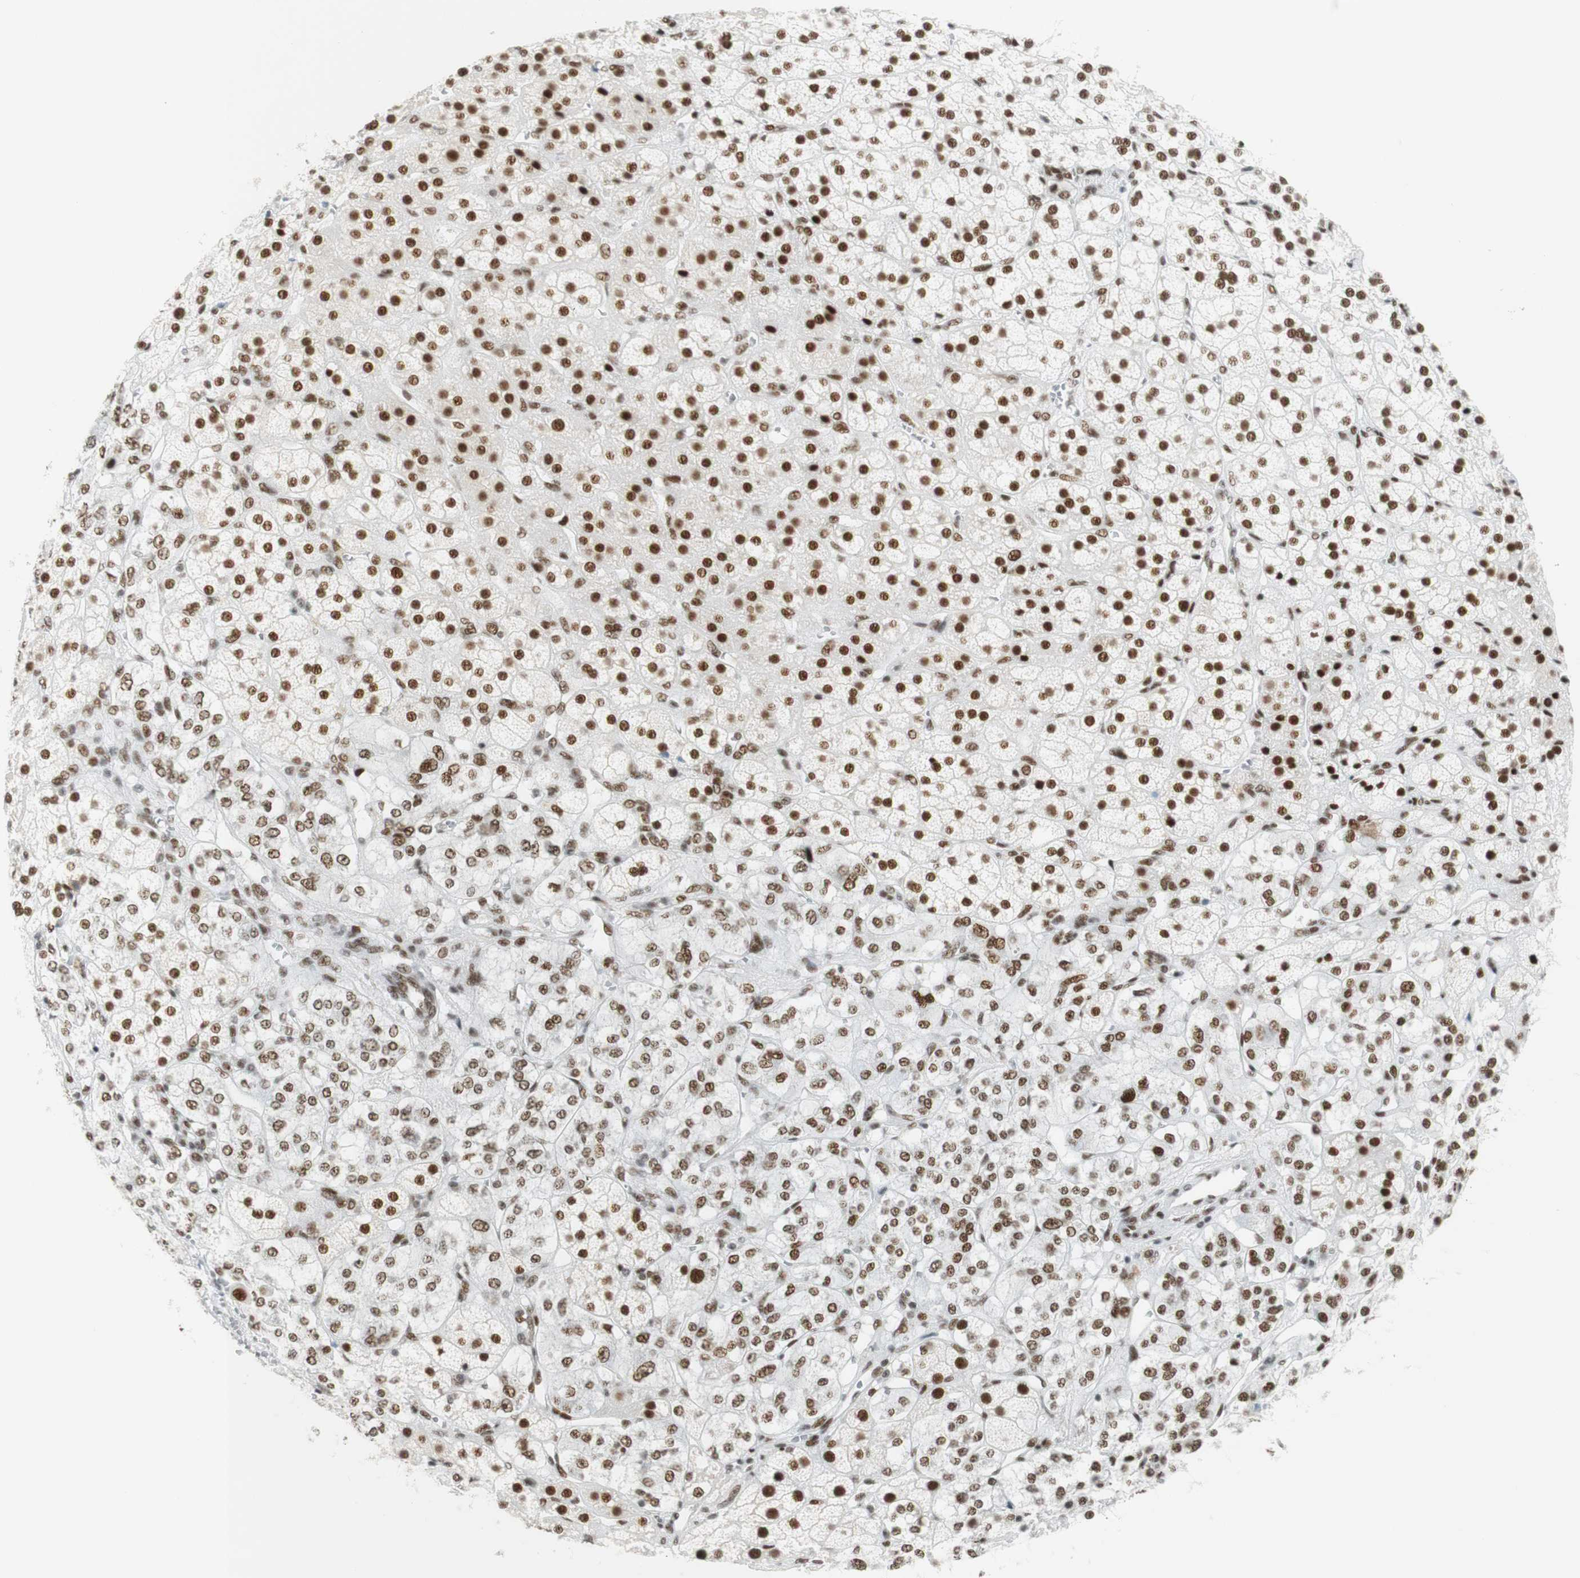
{"staining": {"intensity": "strong", "quantity": ">75%", "location": "nuclear"}, "tissue": "adrenal gland", "cell_type": "Glandular cells", "image_type": "normal", "snomed": [{"axis": "morphology", "description": "Normal tissue, NOS"}, {"axis": "topography", "description": "Adrenal gland"}], "caption": "Strong nuclear protein staining is appreciated in about >75% of glandular cells in adrenal gland.", "gene": "RNF20", "patient": {"sex": "male", "age": 56}}